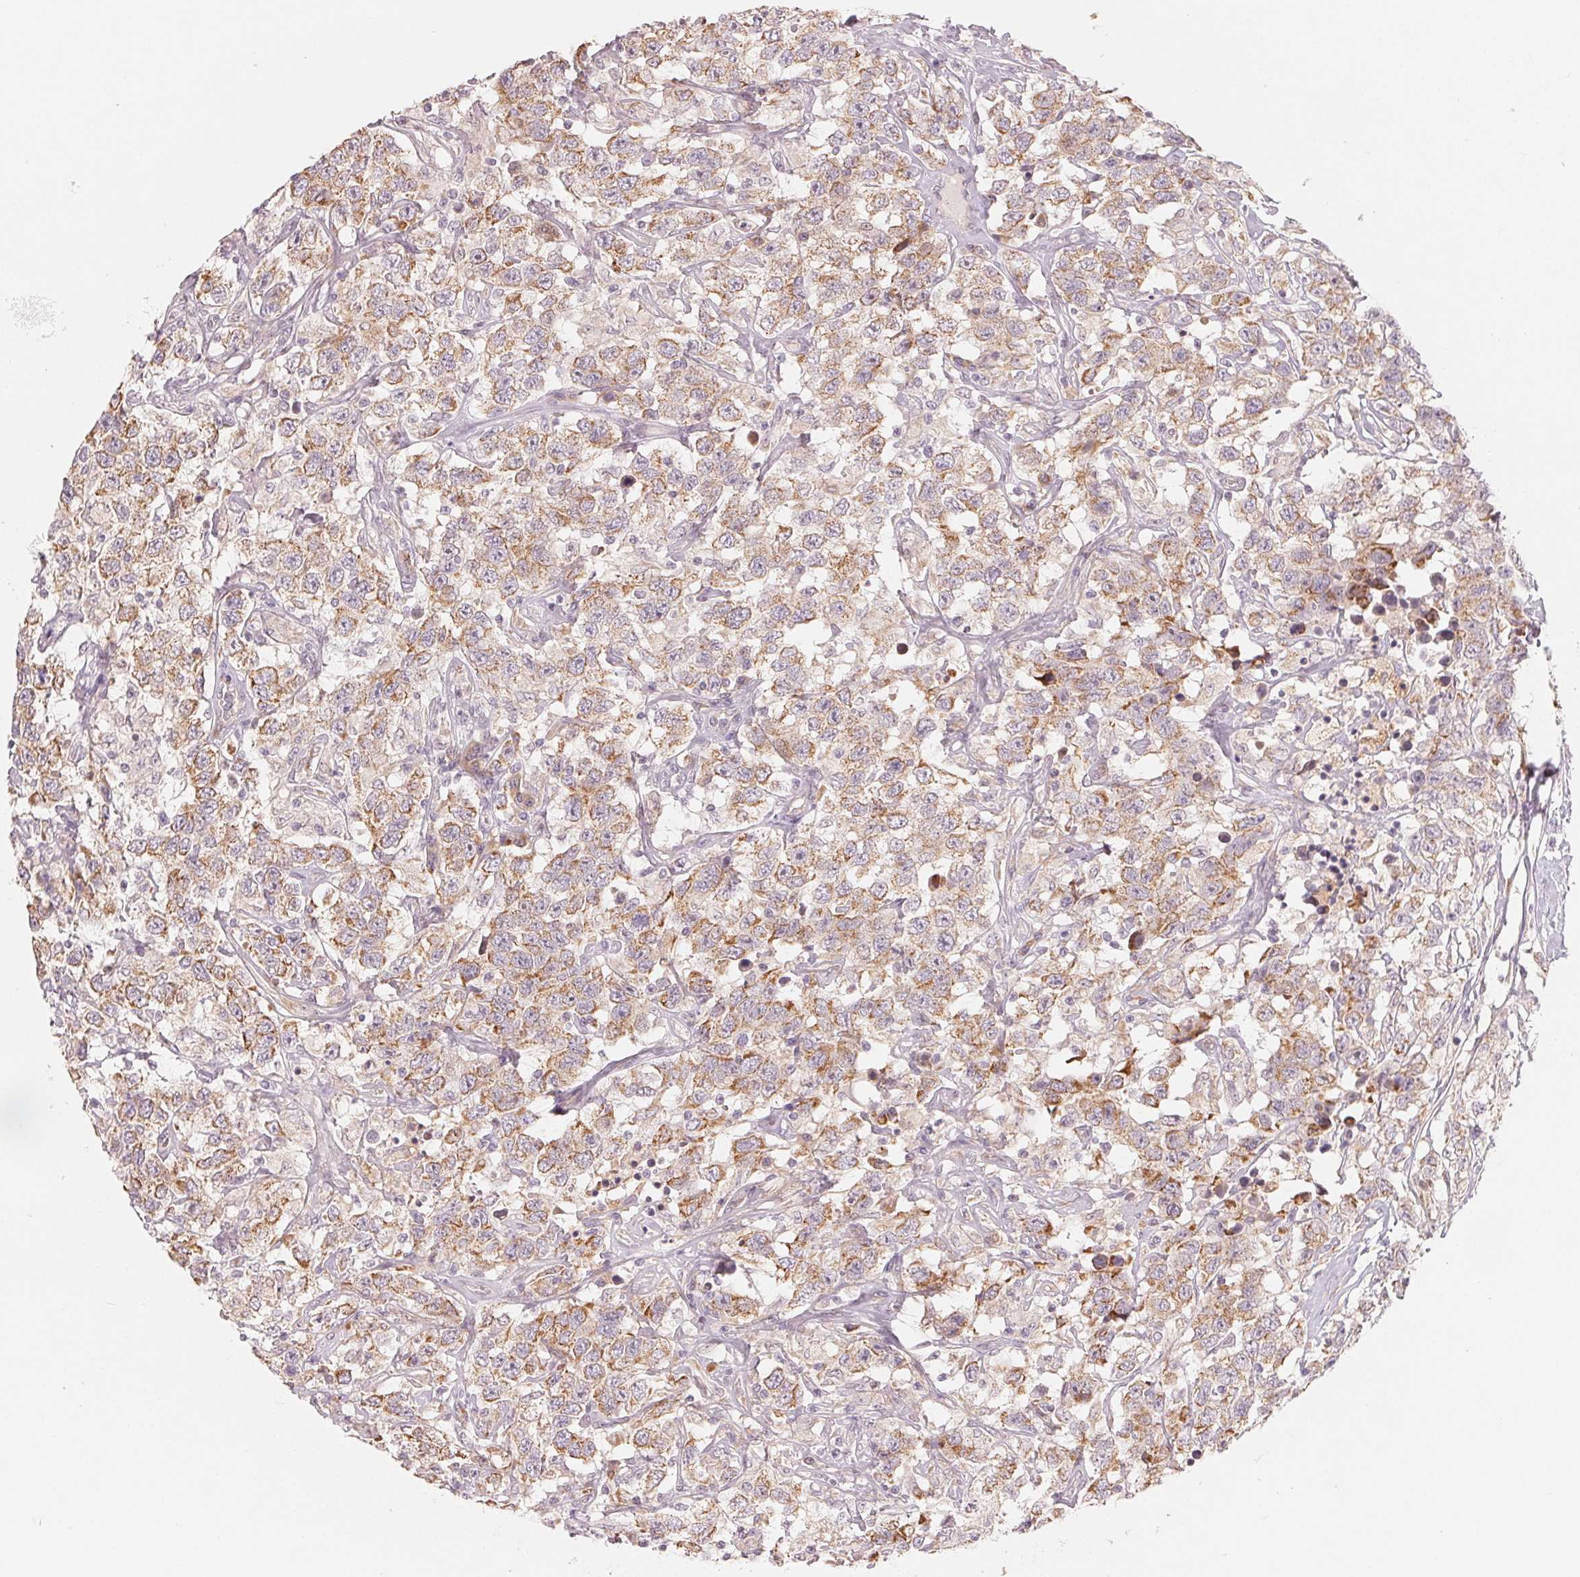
{"staining": {"intensity": "moderate", "quantity": "25%-75%", "location": "cytoplasmic/membranous"}, "tissue": "testis cancer", "cell_type": "Tumor cells", "image_type": "cancer", "snomed": [{"axis": "morphology", "description": "Seminoma, NOS"}, {"axis": "topography", "description": "Testis"}], "caption": "An image of human testis cancer stained for a protein shows moderate cytoplasmic/membranous brown staining in tumor cells.", "gene": "DENND2C", "patient": {"sex": "male", "age": 41}}